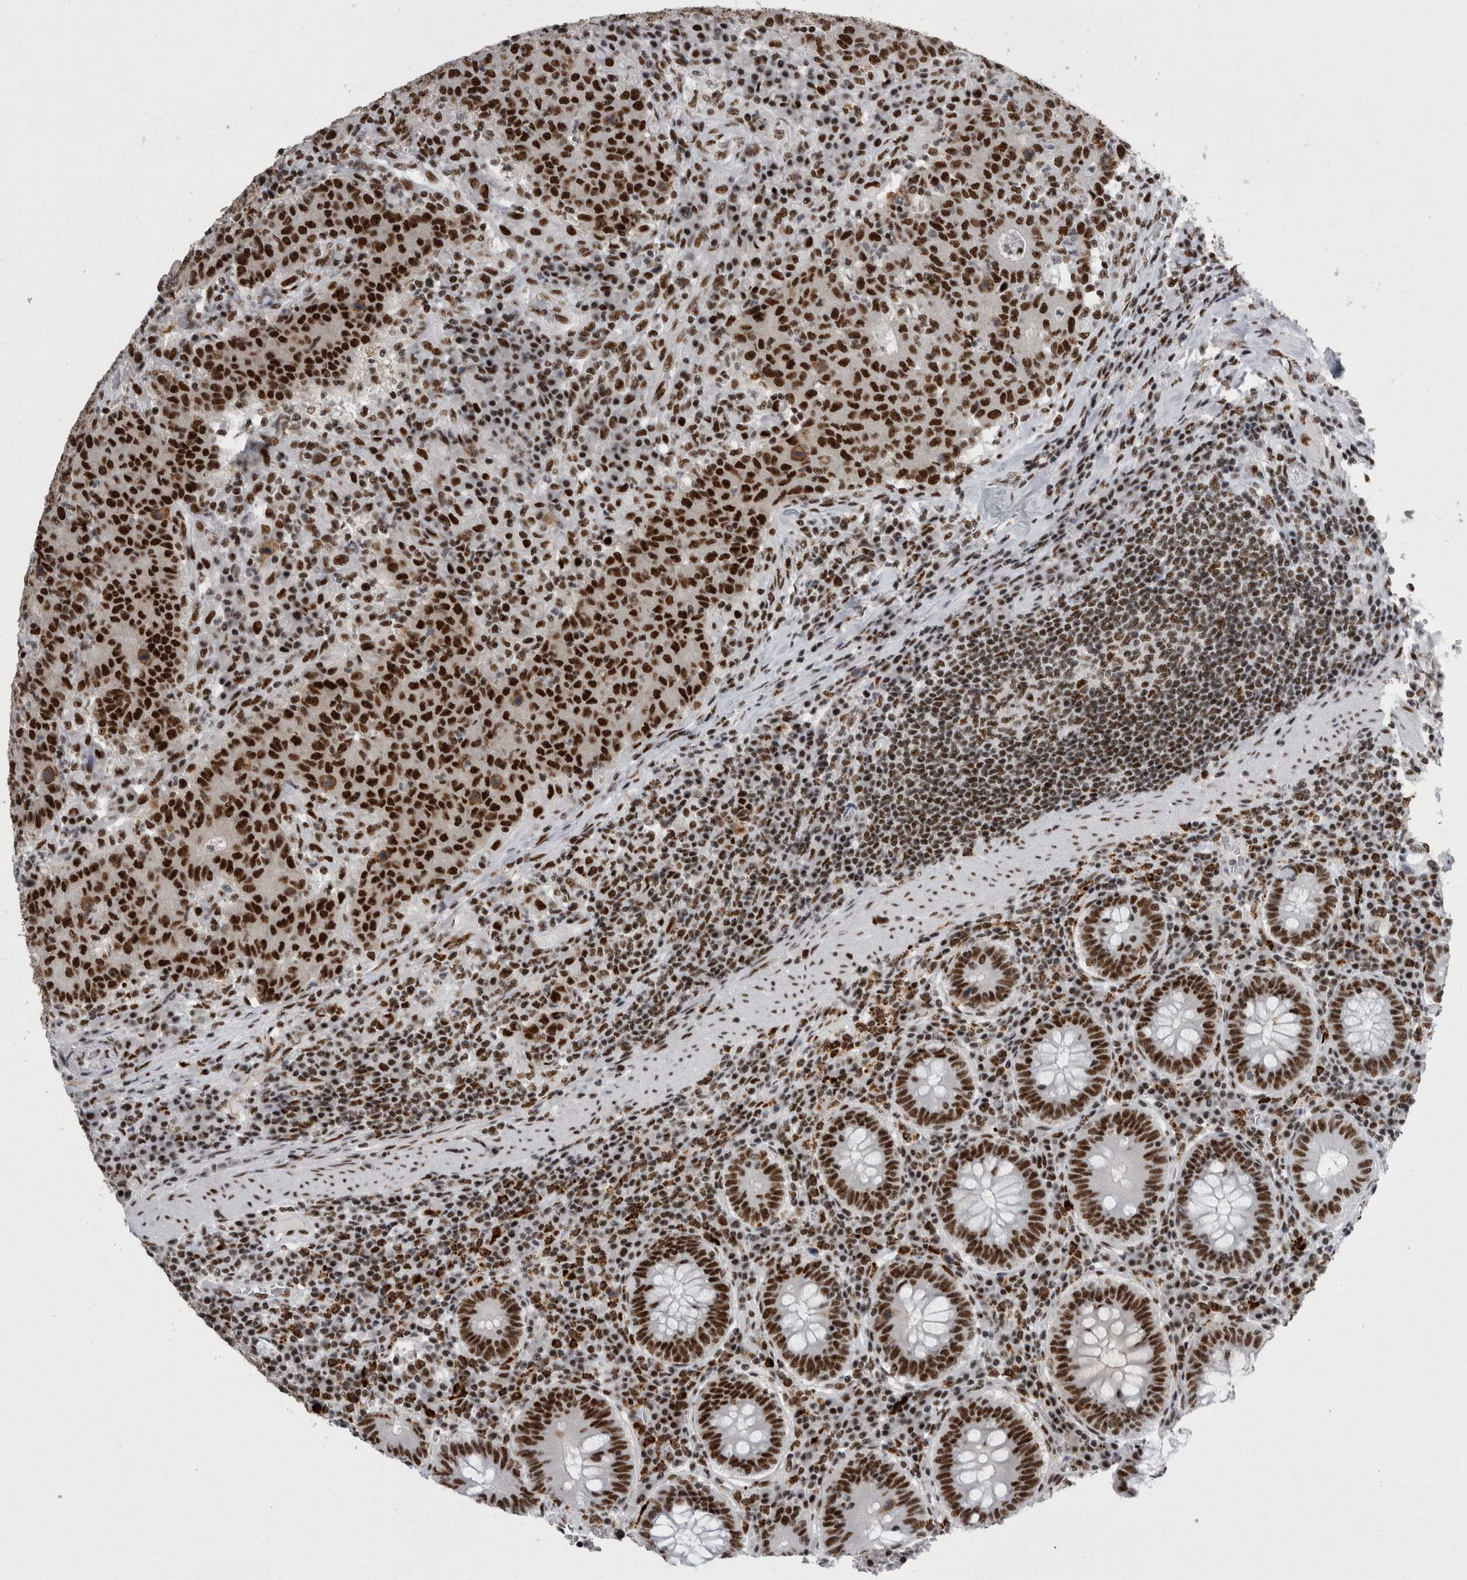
{"staining": {"intensity": "strong", "quantity": ">75%", "location": "nuclear"}, "tissue": "colorectal cancer", "cell_type": "Tumor cells", "image_type": "cancer", "snomed": [{"axis": "morphology", "description": "Adenocarcinoma, NOS"}, {"axis": "topography", "description": "Colon"}], "caption": "Tumor cells display strong nuclear expression in approximately >75% of cells in colorectal adenocarcinoma.", "gene": "SNRNP40", "patient": {"sex": "female", "age": 75}}